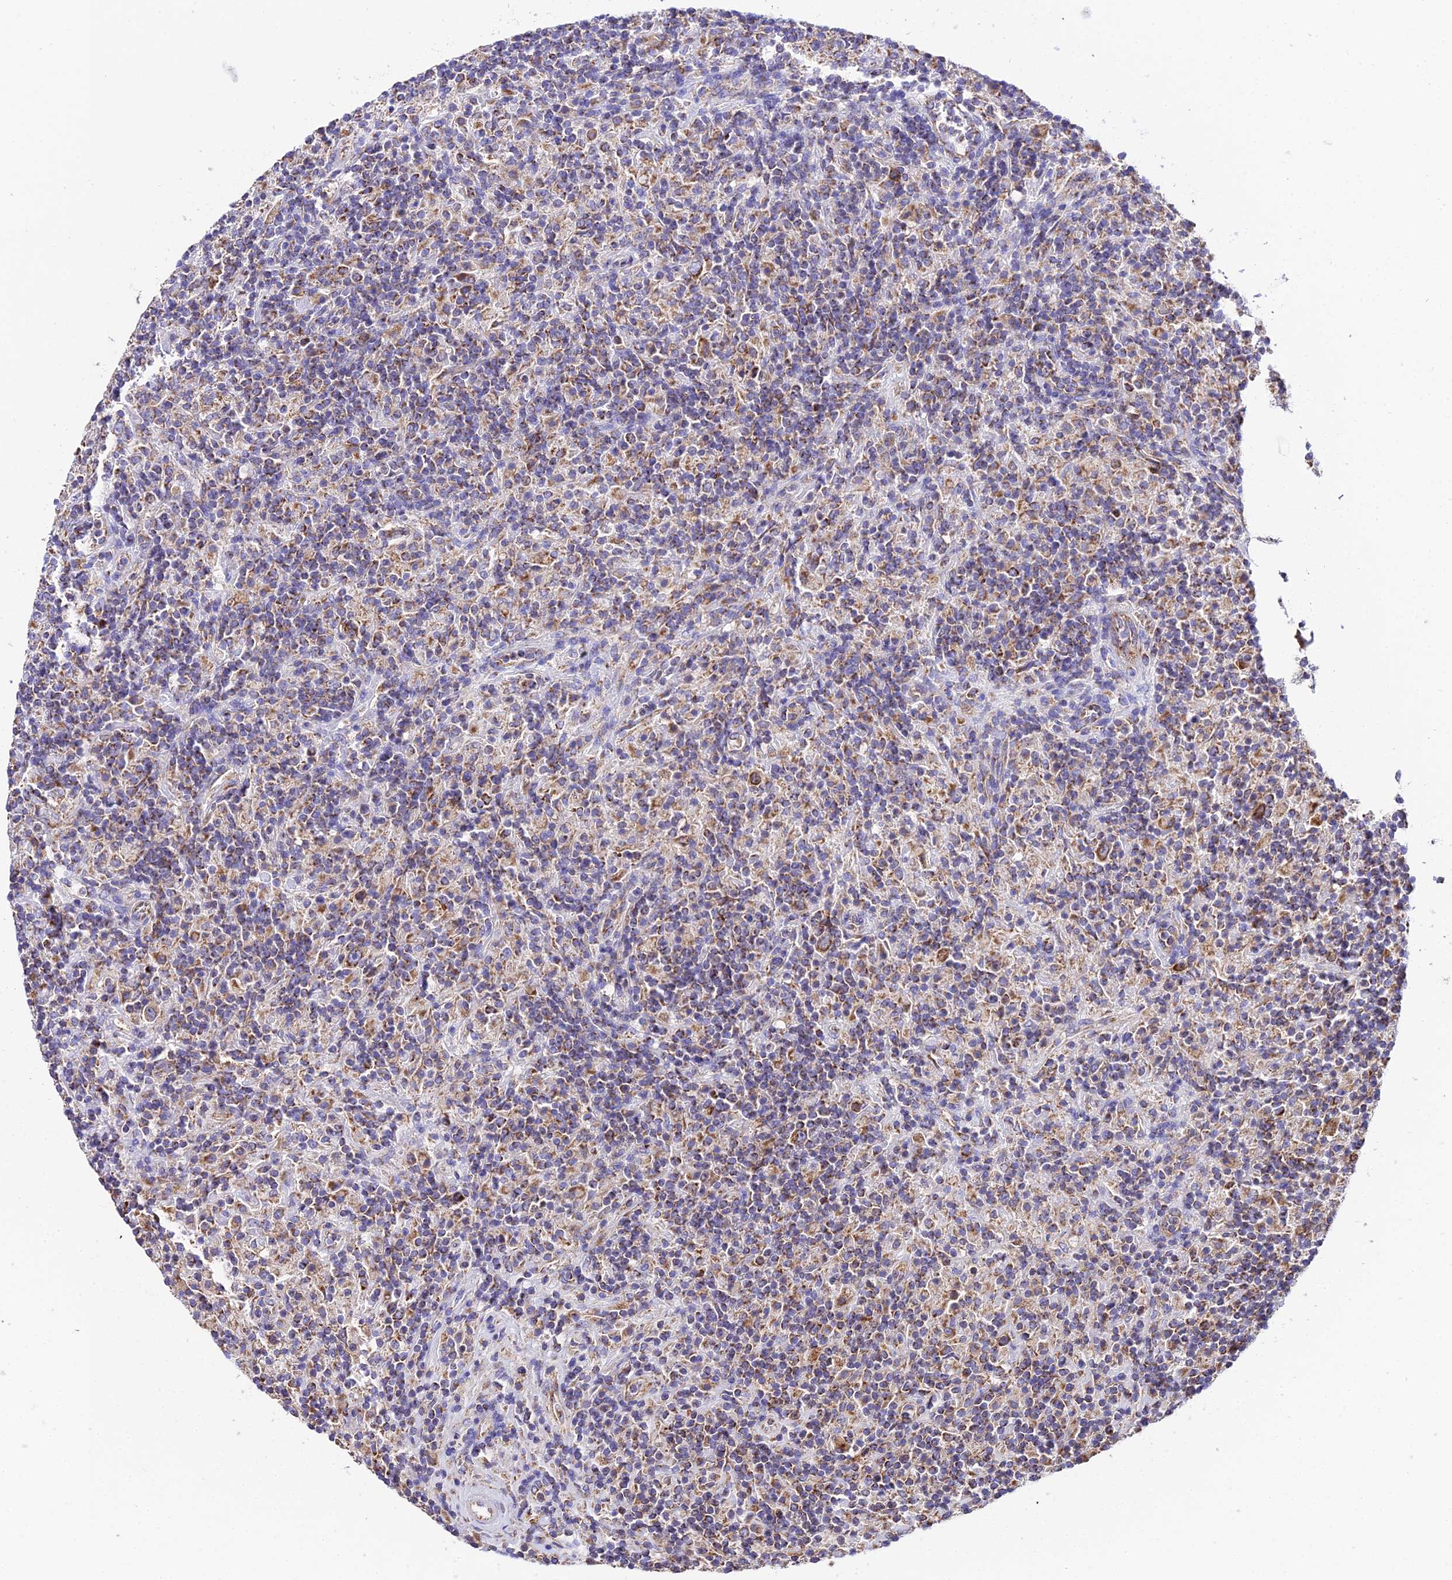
{"staining": {"intensity": "strong", "quantity": ">75%", "location": "cytoplasmic/membranous"}, "tissue": "lymphoma", "cell_type": "Tumor cells", "image_type": "cancer", "snomed": [{"axis": "morphology", "description": "Hodgkin's disease, NOS"}, {"axis": "topography", "description": "Lymph node"}], "caption": "An image showing strong cytoplasmic/membranous positivity in approximately >75% of tumor cells in Hodgkin's disease, as visualized by brown immunohistochemical staining.", "gene": "OCIAD1", "patient": {"sex": "male", "age": 70}}